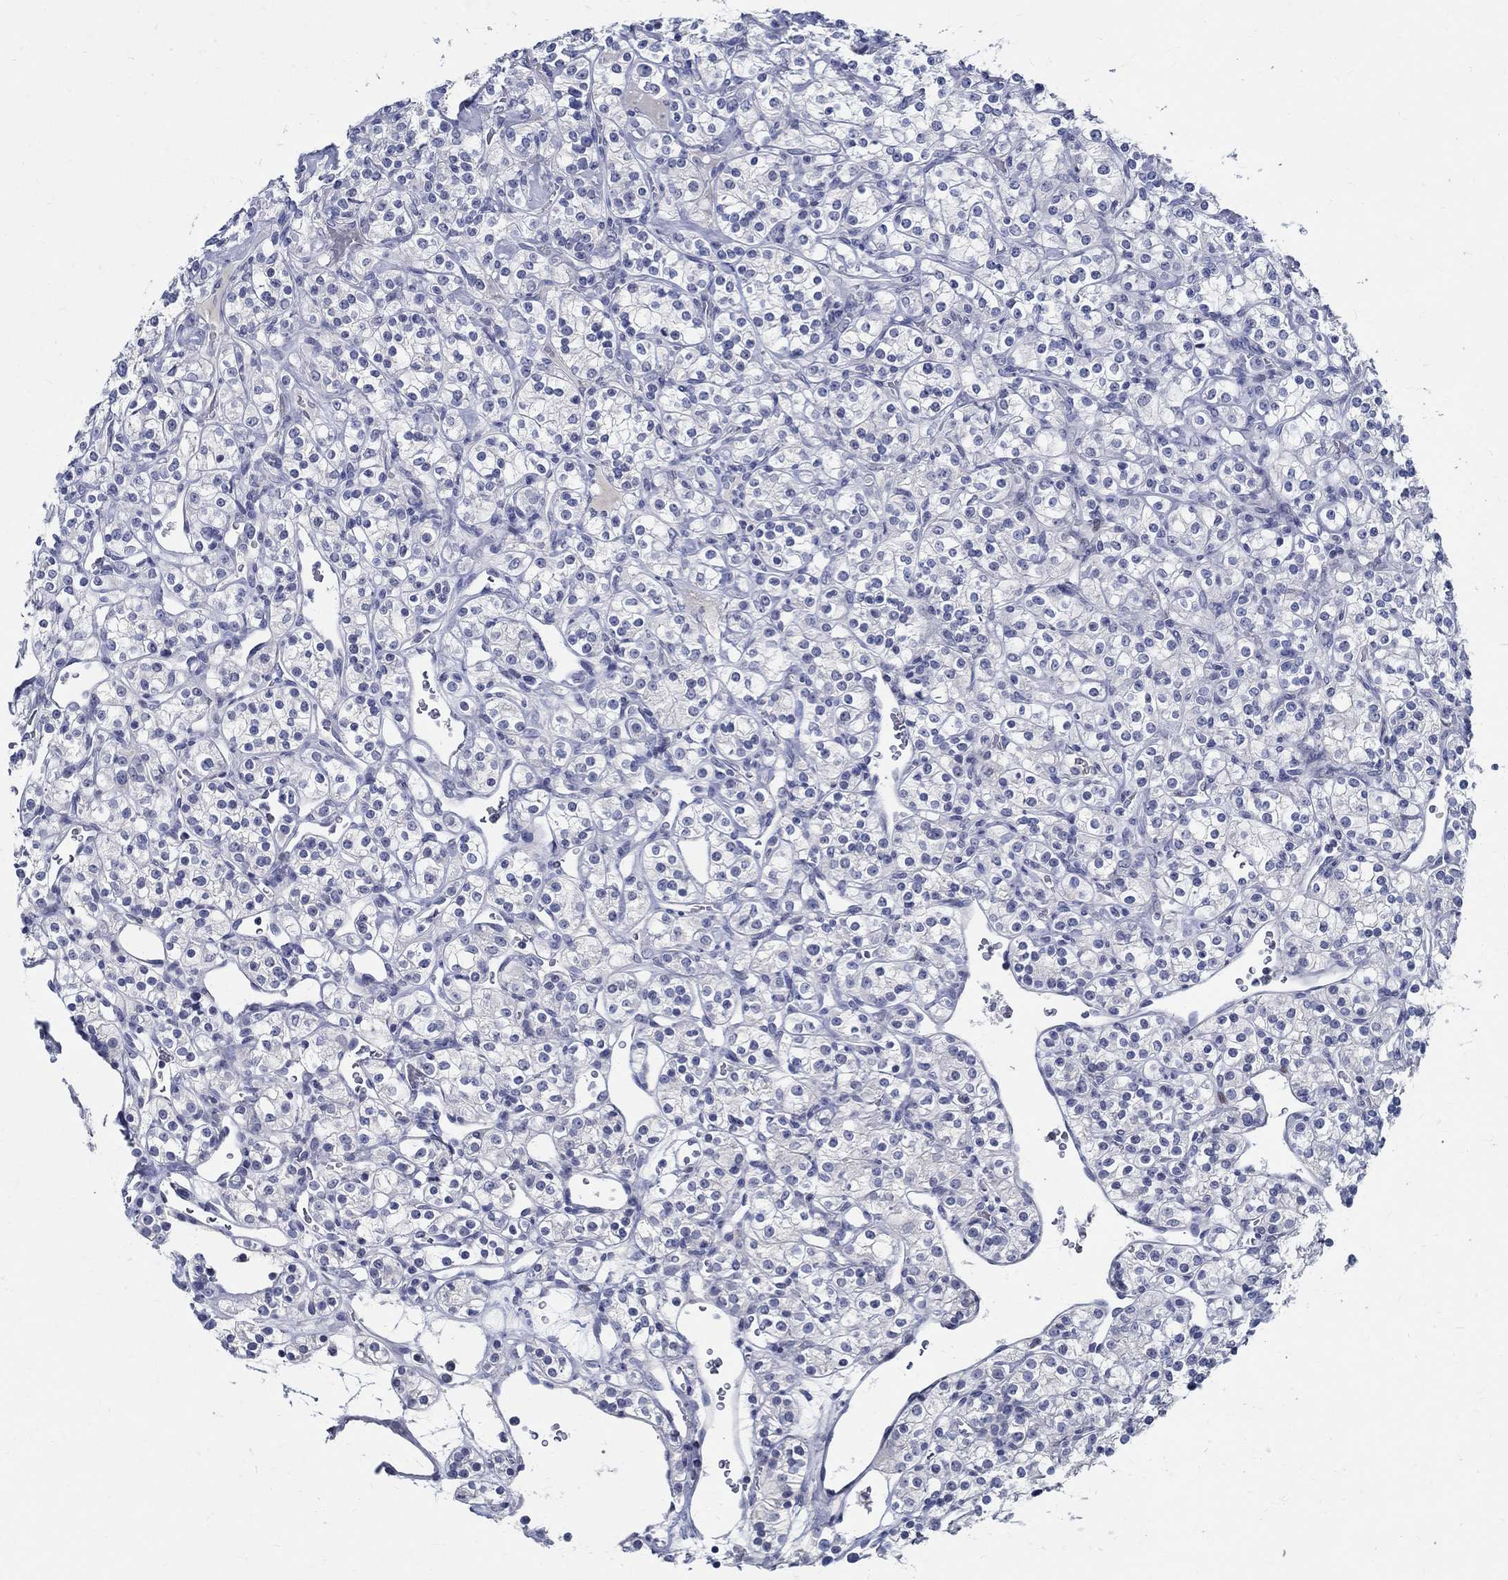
{"staining": {"intensity": "negative", "quantity": "none", "location": "none"}, "tissue": "renal cancer", "cell_type": "Tumor cells", "image_type": "cancer", "snomed": [{"axis": "morphology", "description": "Adenocarcinoma, NOS"}, {"axis": "topography", "description": "Kidney"}], "caption": "Renal adenocarcinoma was stained to show a protein in brown. There is no significant expression in tumor cells.", "gene": "CETN1", "patient": {"sex": "male", "age": 77}}